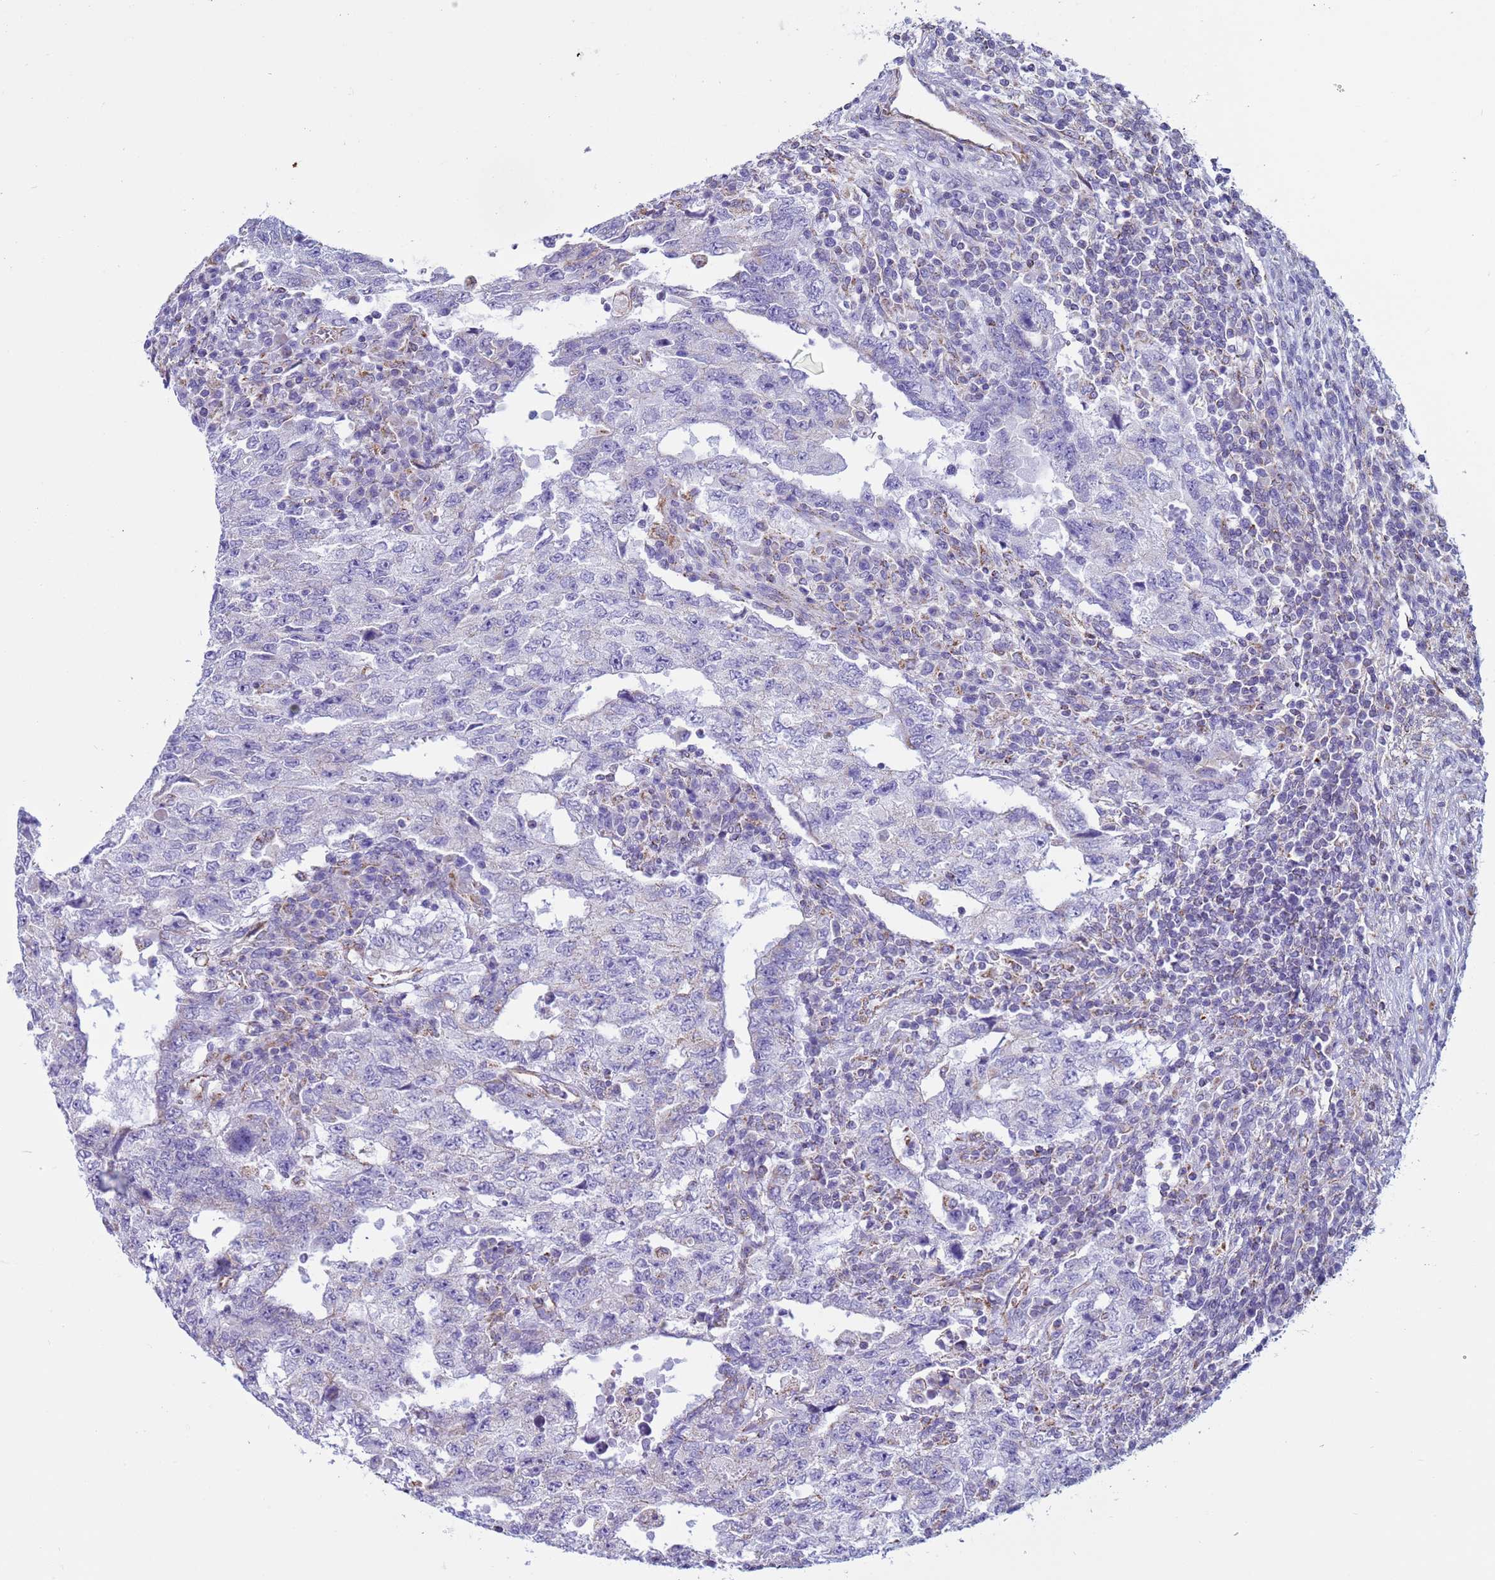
{"staining": {"intensity": "negative", "quantity": "none", "location": "none"}, "tissue": "testis cancer", "cell_type": "Tumor cells", "image_type": "cancer", "snomed": [{"axis": "morphology", "description": "Carcinoma, Embryonal, NOS"}, {"axis": "topography", "description": "Testis"}], "caption": "DAB (3,3'-diaminobenzidine) immunohistochemical staining of human testis cancer (embryonal carcinoma) shows no significant staining in tumor cells. Nuclei are stained in blue.", "gene": "NCALD", "patient": {"sex": "male", "age": 26}}